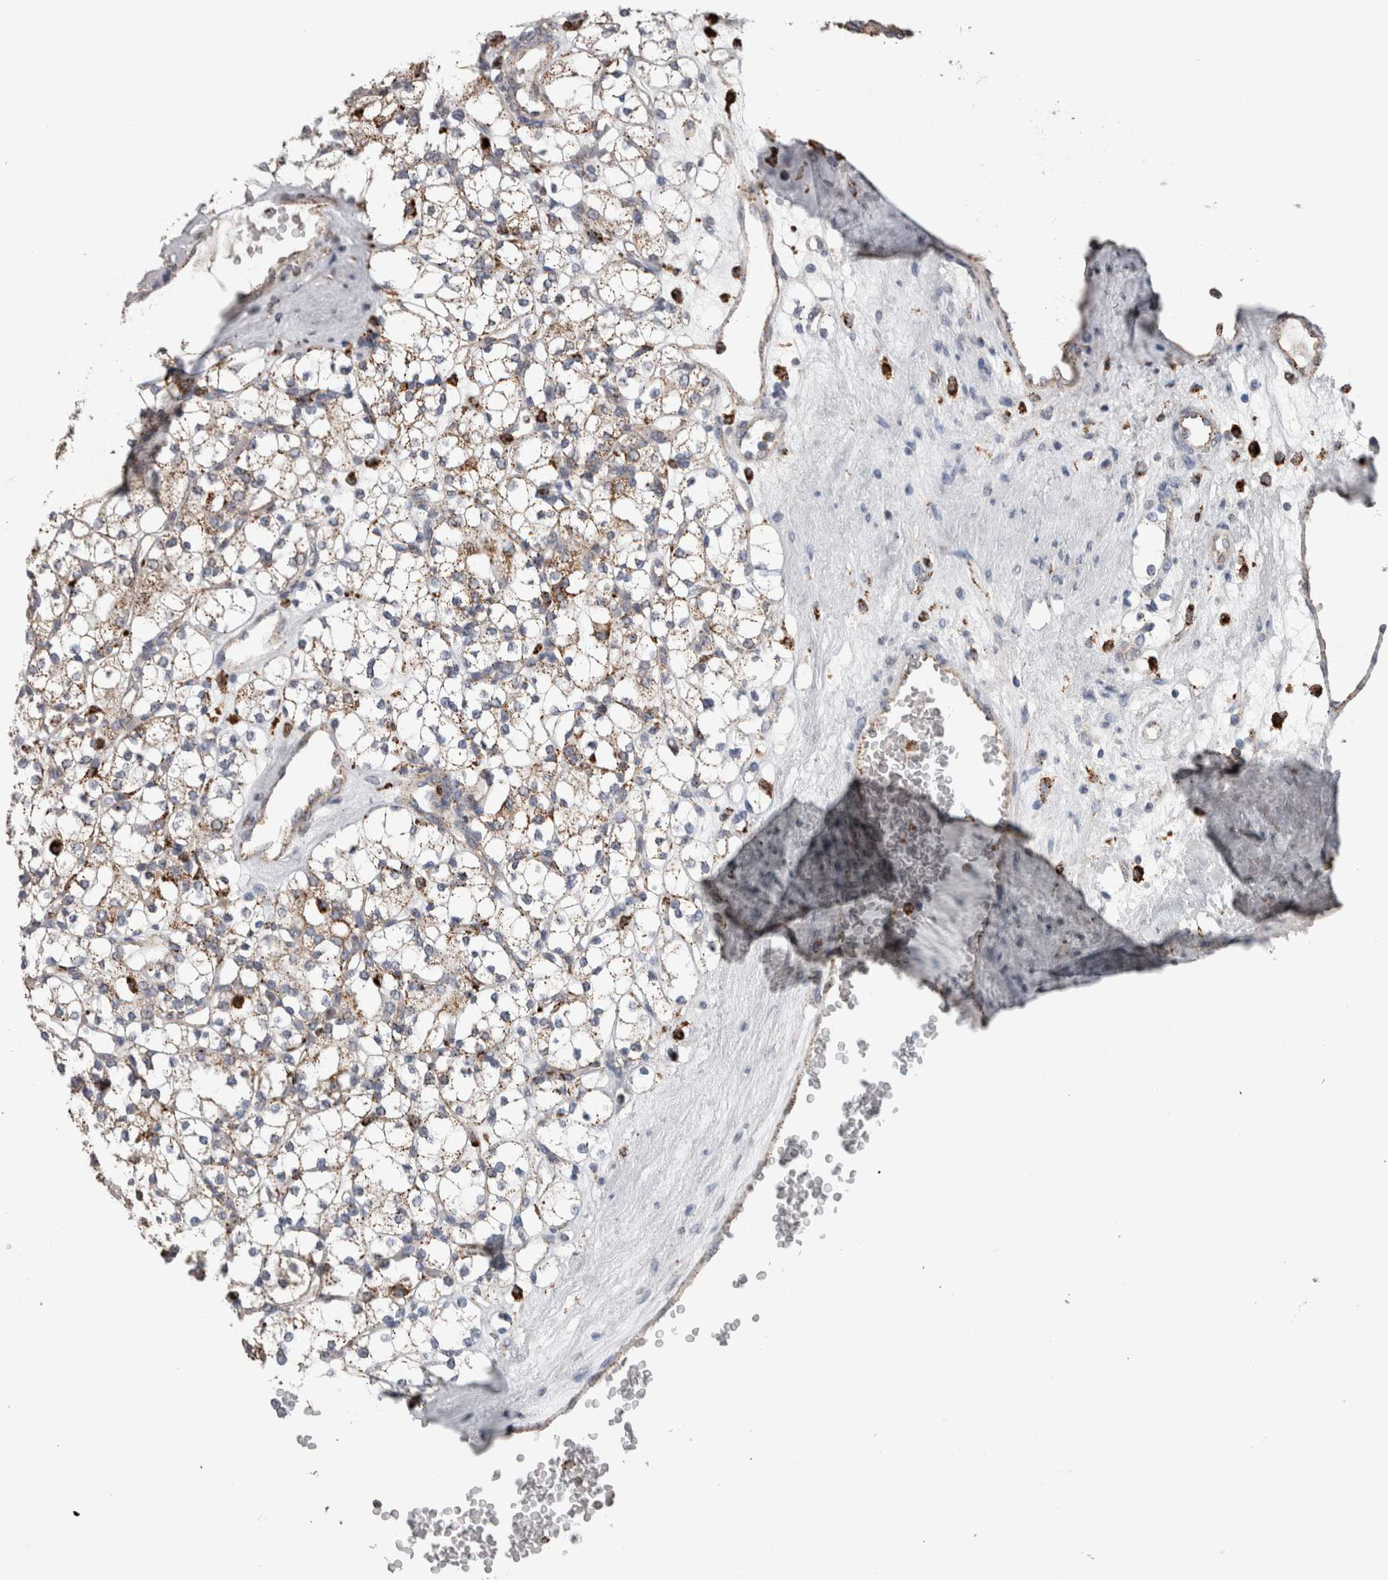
{"staining": {"intensity": "weak", "quantity": ">75%", "location": "cytoplasmic/membranous"}, "tissue": "renal cancer", "cell_type": "Tumor cells", "image_type": "cancer", "snomed": [{"axis": "morphology", "description": "Adenocarcinoma, NOS"}, {"axis": "topography", "description": "Kidney"}], "caption": "Immunohistochemistry (DAB (3,3'-diaminobenzidine)) staining of human renal cancer reveals weak cytoplasmic/membranous protein staining in about >75% of tumor cells.", "gene": "CTSZ", "patient": {"sex": "male", "age": 77}}